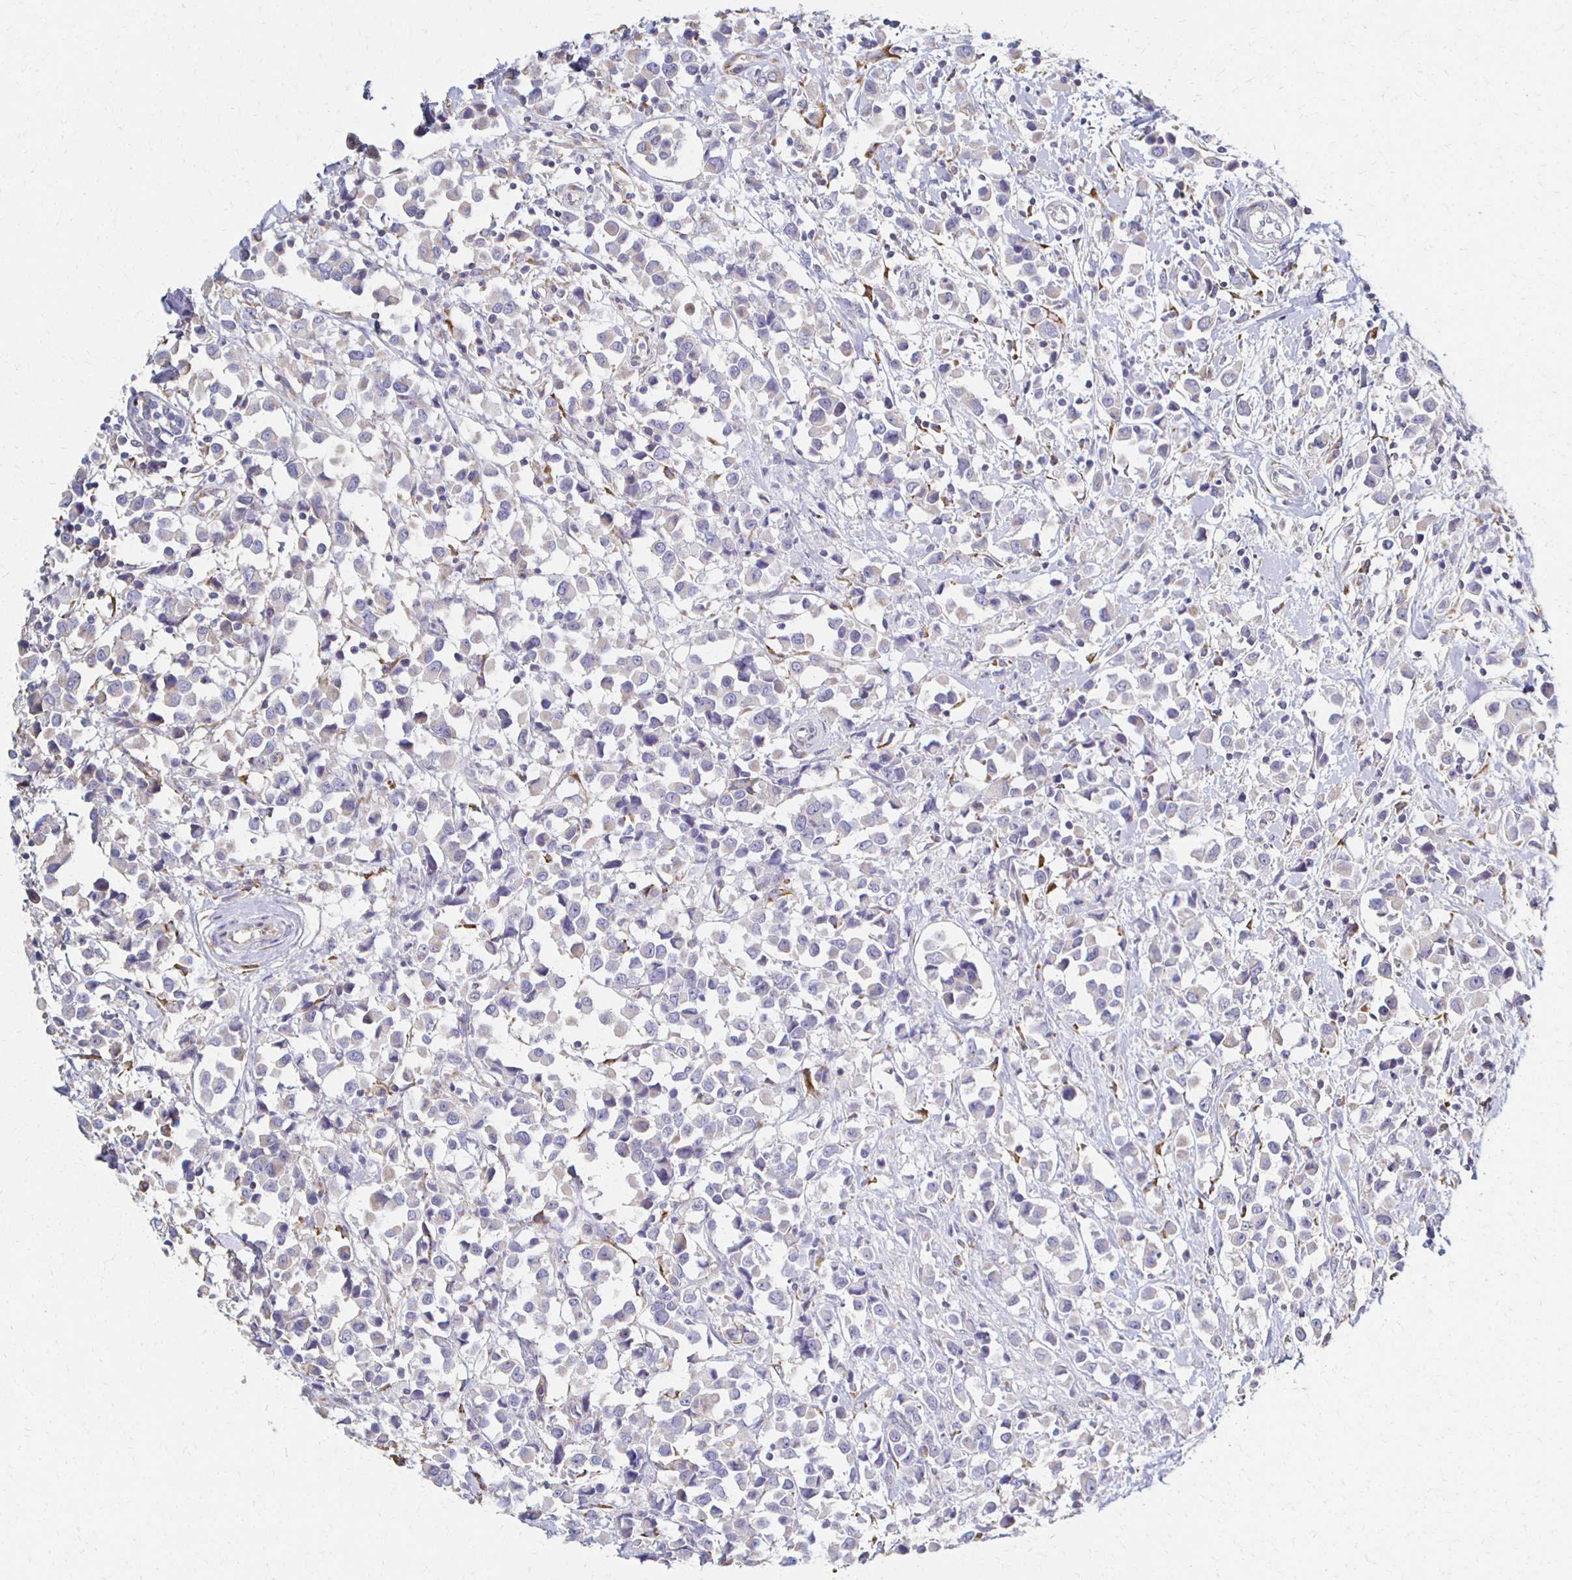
{"staining": {"intensity": "weak", "quantity": "<25%", "location": "cytoplasmic/membranous"}, "tissue": "breast cancer", "cell_type": "Tumor cells", "image_type": "cancer", "snomed": [{"axis": "morphology", "description": "Duct carcinoma"}, {"axis": "topography", "description": "Breast"}], "caption": "Micrograph shows no protein expression in tumor cells of breast cancer (invasive ductal carcinoma) tissue.", "gene": "ATP1A3", "patient": {"sex": "female", "age": 61}}